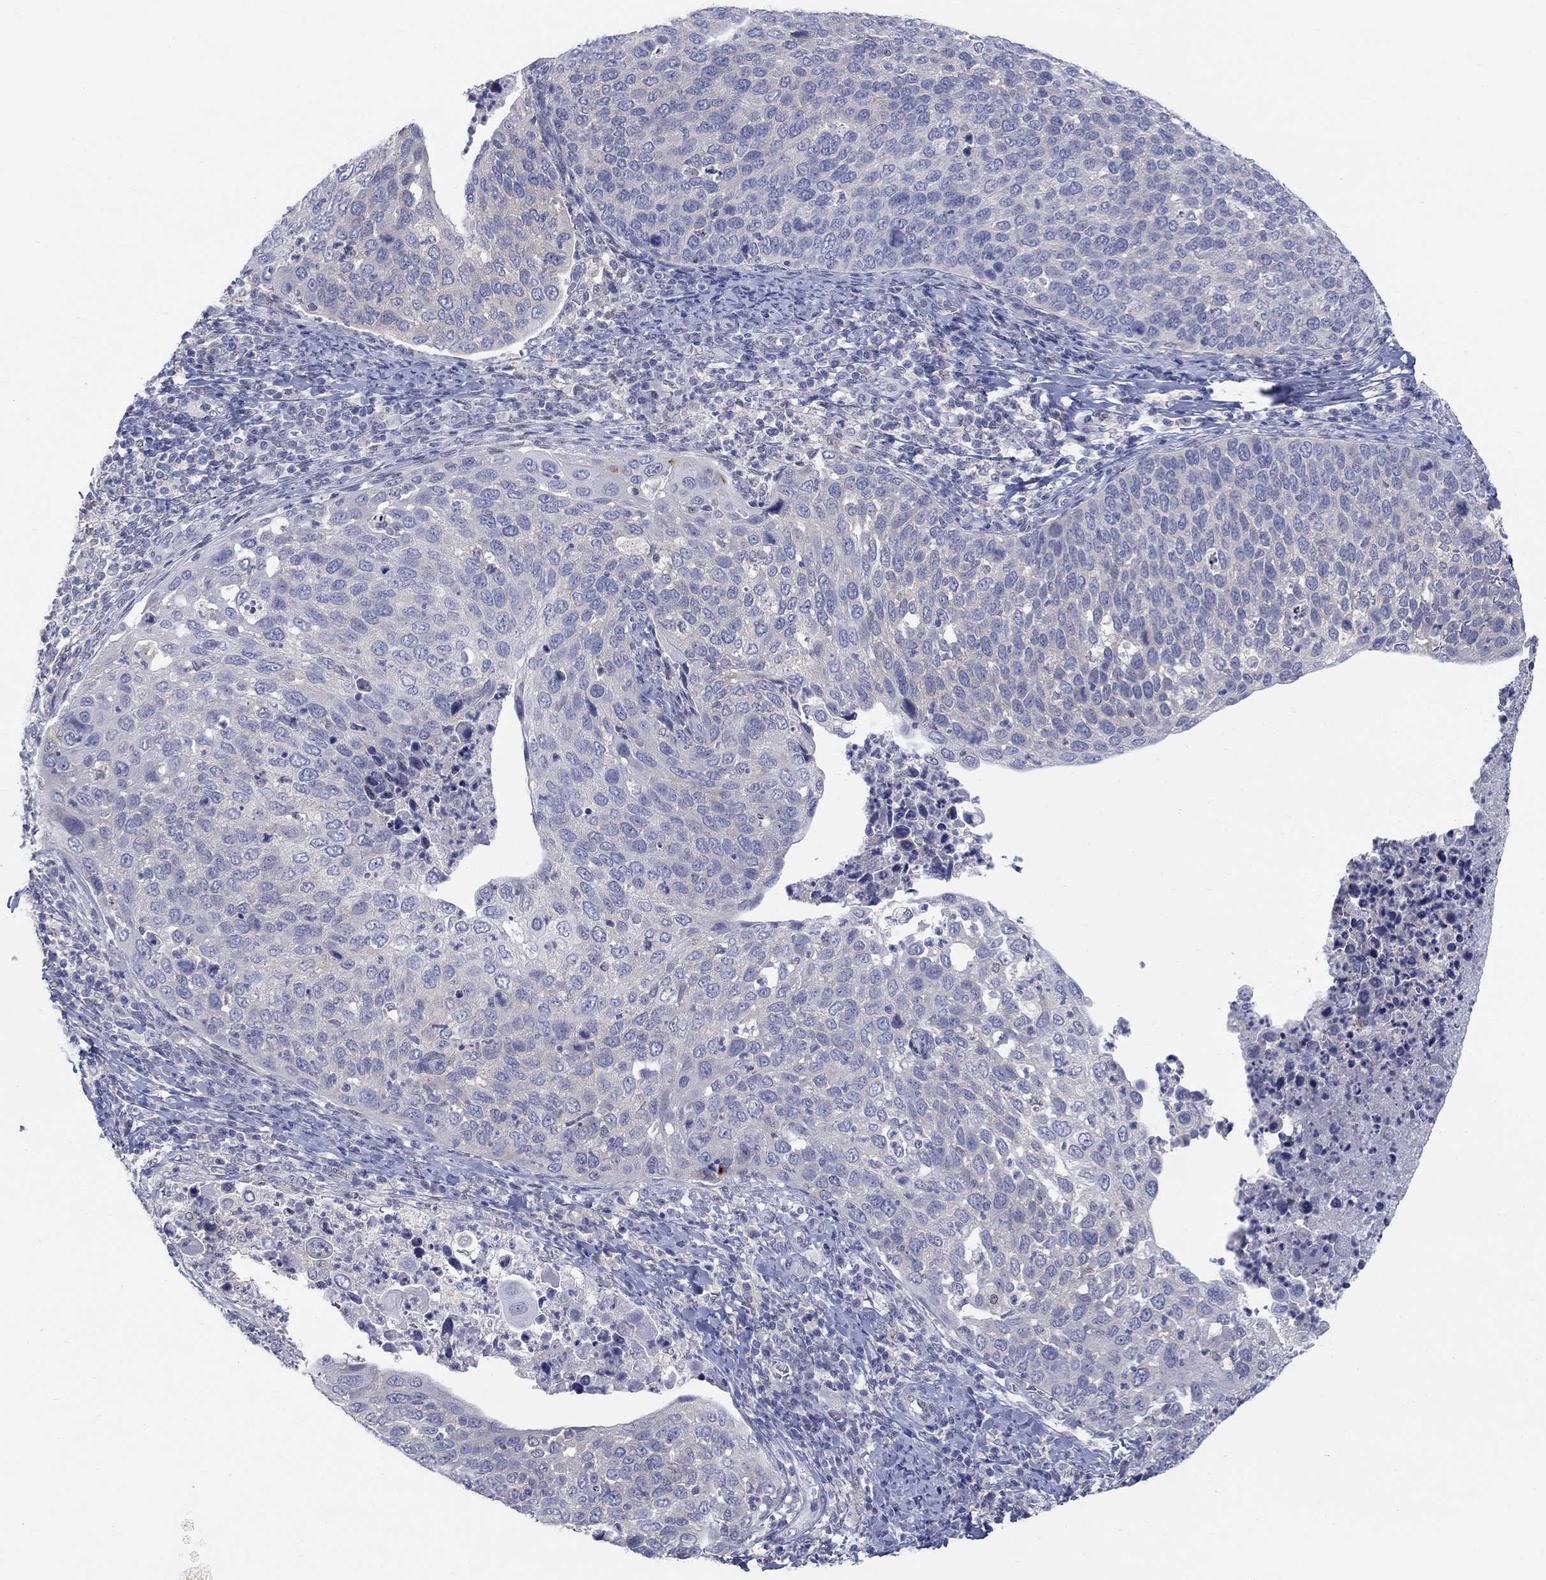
{"staining": {"intensity": "negative", "quantity": "none", "location": "none"}, "tissue": "cervical cancer", "cell_type": "Tumor cells", "image_type": "cancer", "snomed": [{"axis": "morphology", "description": "Squamous cell carcinoma, NOS"}, {"axis": "topography", "description": "Cervix"}], "caption": "IHC of human cervical cancer (squamous cell carcinoma) shows no staining in tumor cells. (DAB (3,3'-diaminobenzidine) immunohistochemistry, high magnification).", "gene": "EGFLAM", "patient": {"sex": "female", "age": 54}}